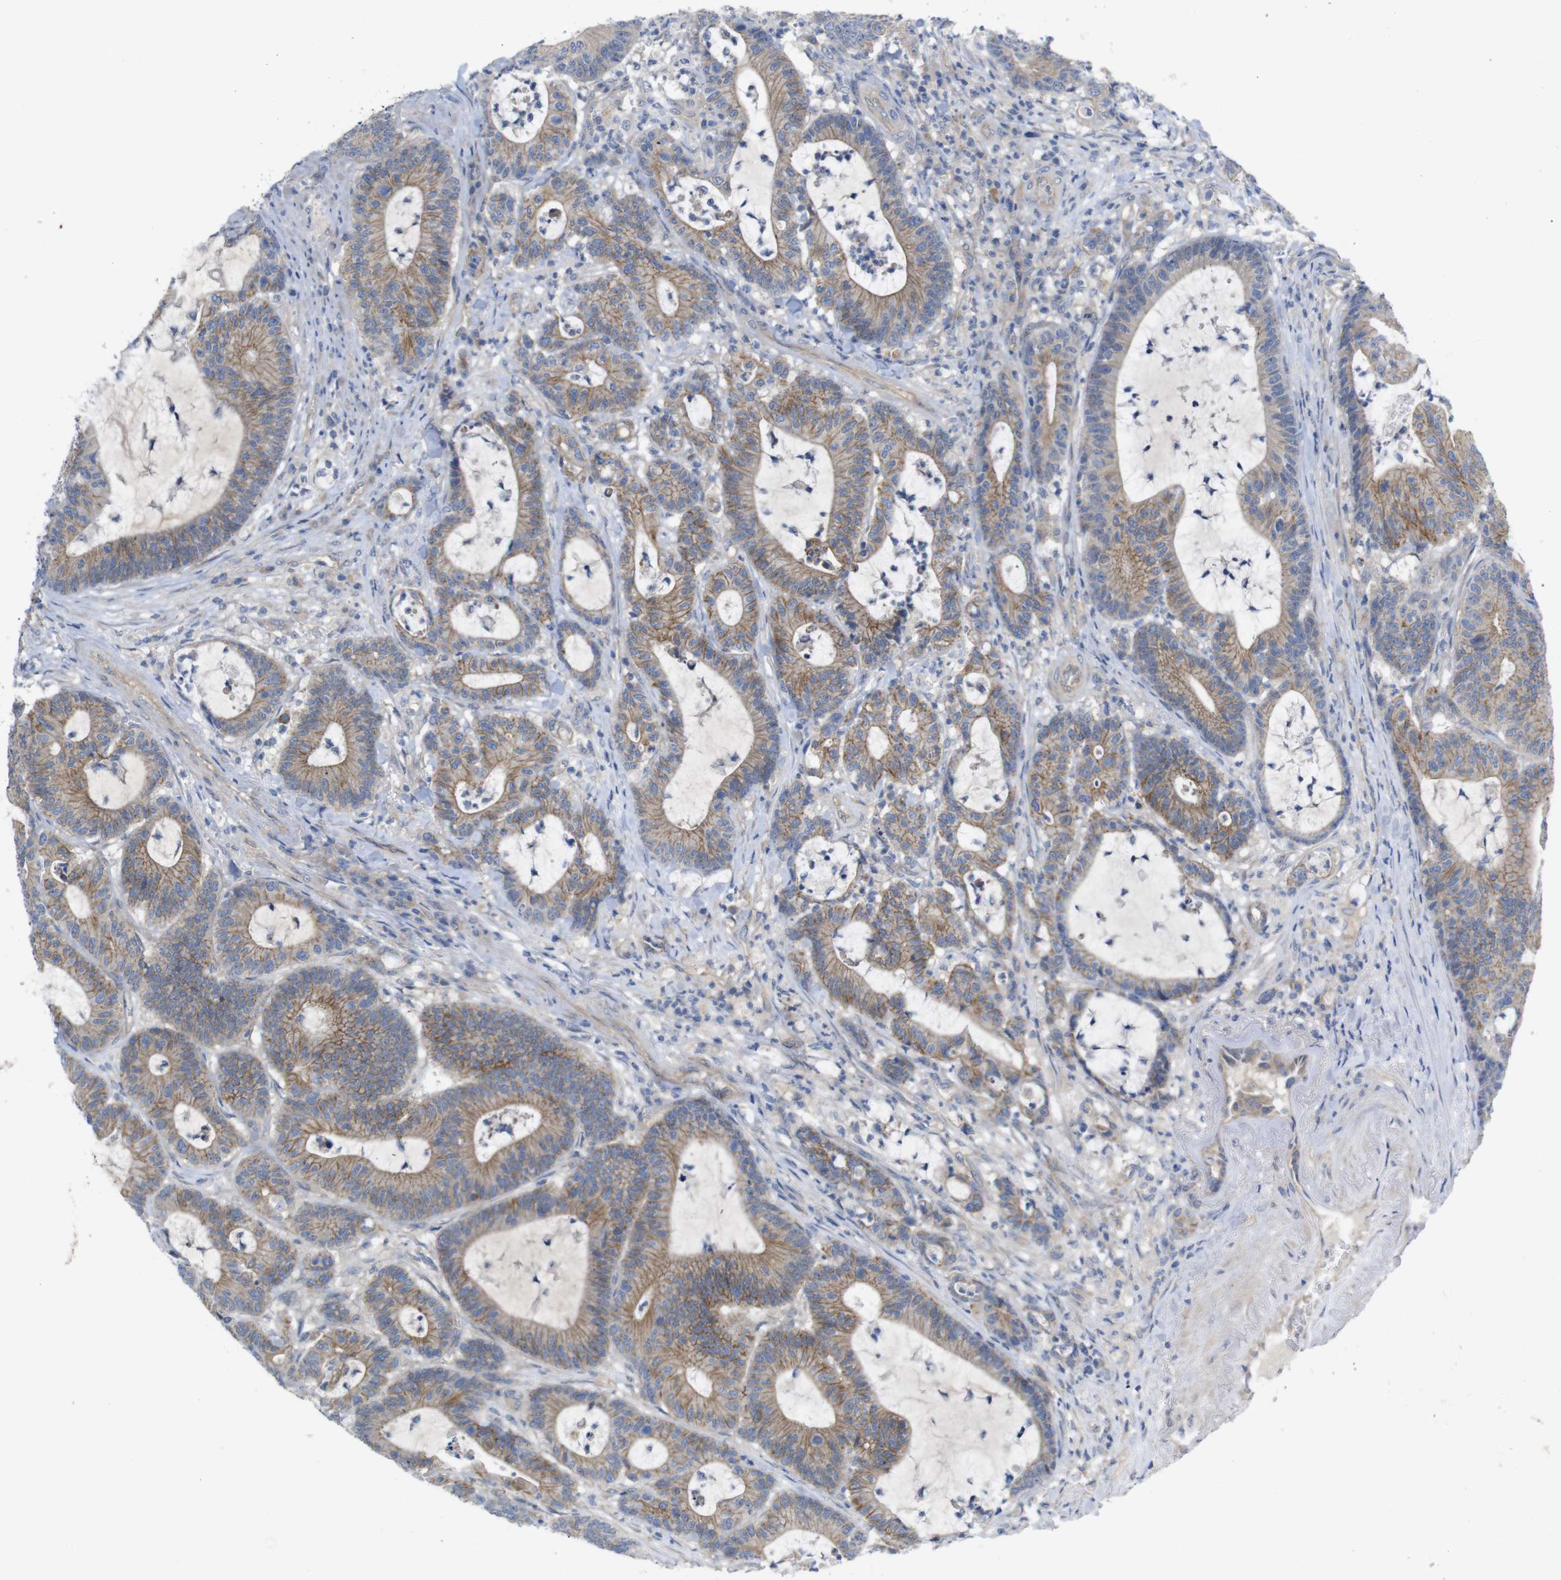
{"staining": {"intensity": "moderate", "quantity": ">75%", "location": "cytoplasmic/membranous"}, "tissue": "colorectal cancer", "cell_type": "Tumor cells", "image_type": "cancer", "snomed": [{"axis": "morphology", "description": "Adenocarcinoma, NOS"}, {"axis": "topography", "description": "Colon"}], "caption": "Colorectal cancer (adenocarcinoma) stained for a protein reveals moderate cytoplasmic/membranous positivity in tumor cells. (Brightfield microscopy of DAB IHC at high magnification).", "gene": "KIDINS220", "patient": {"sex": "female", "age": 84}}